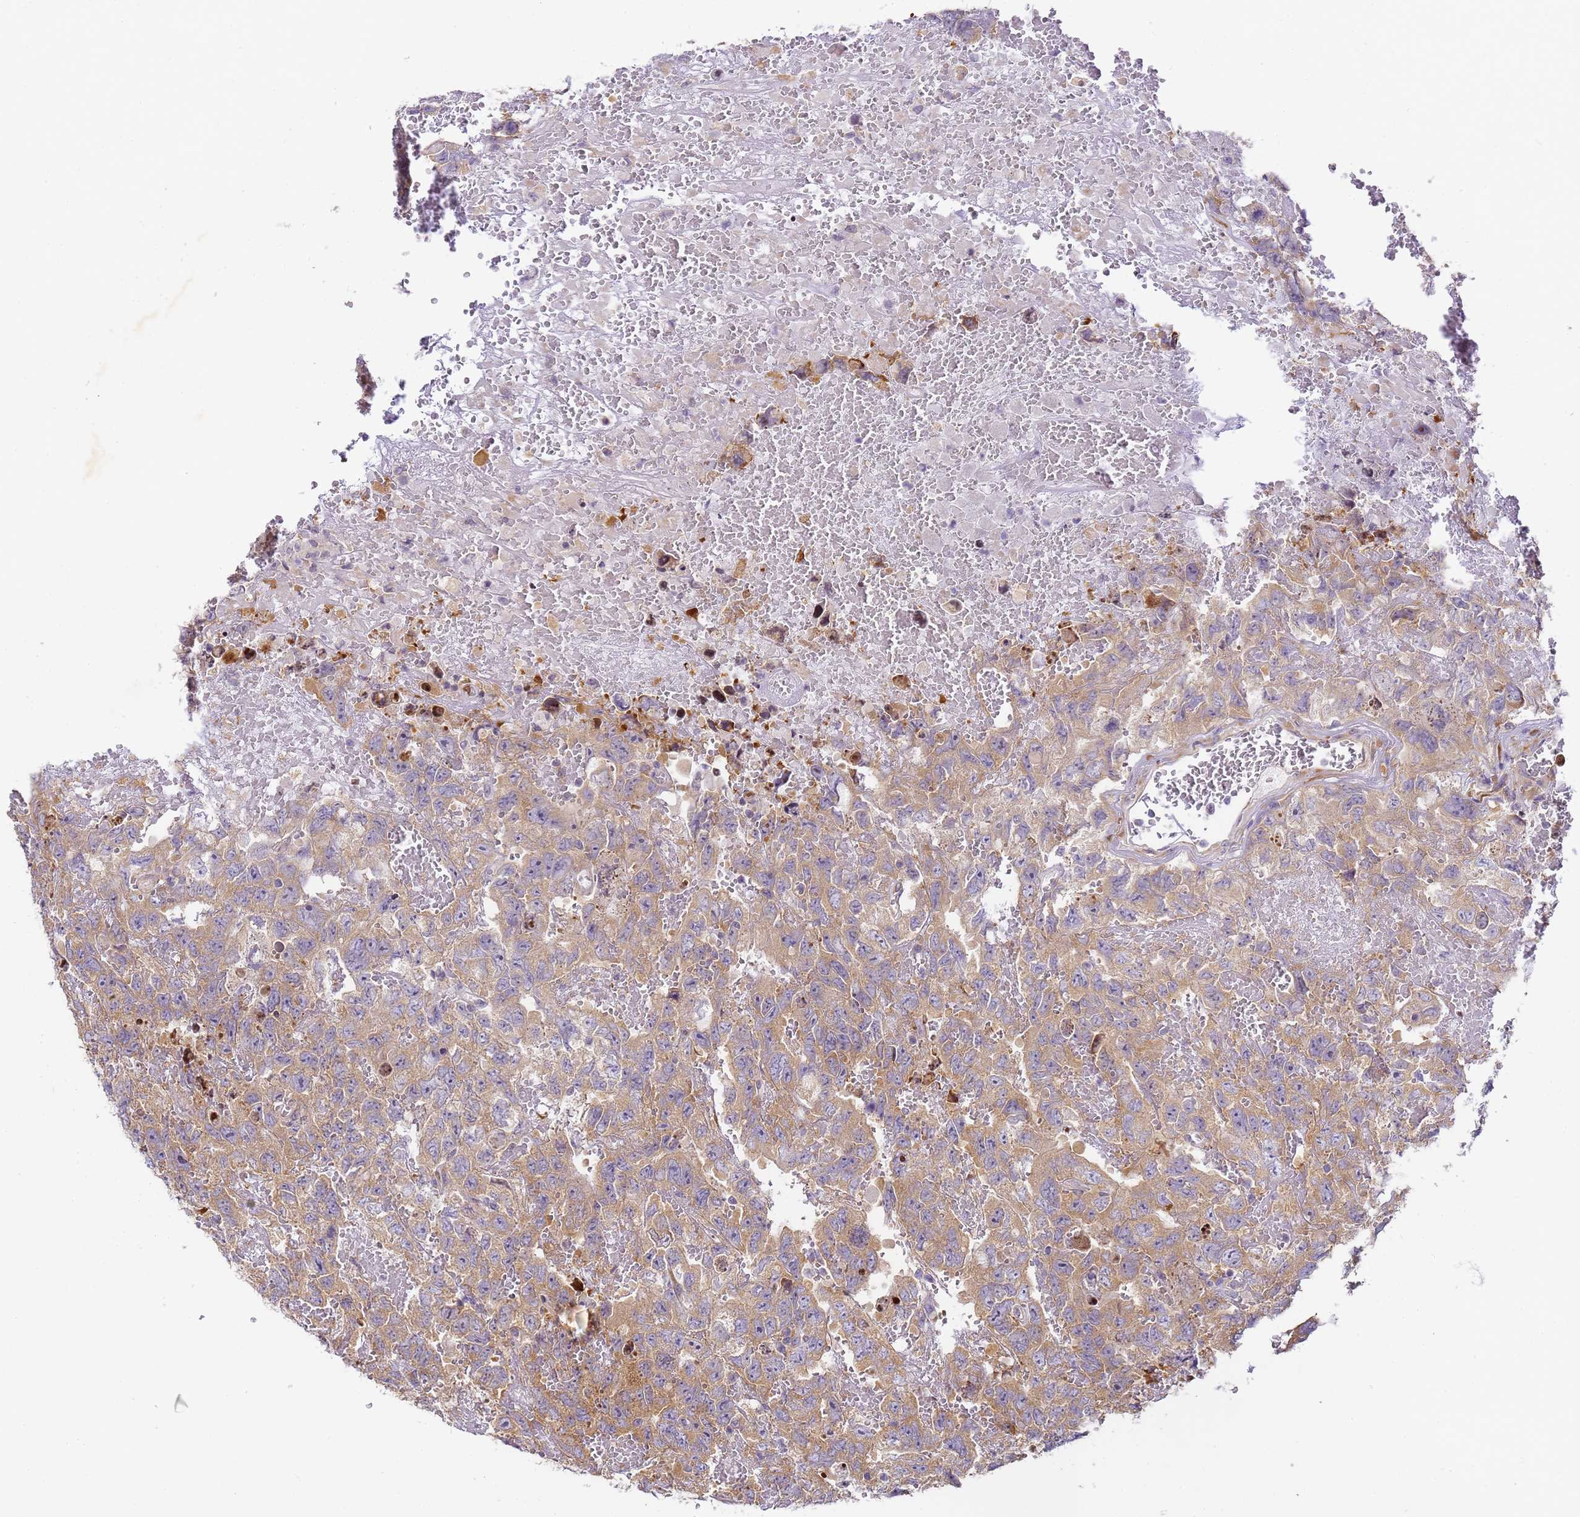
{"staining": {"intensity": "moderate", "quantity": "25%-75%", "location": "cytoplasmic/membranous"}, "tissue": "testis cancer", "cell_type": "Tumor cells", "image_type": "cancer", "snomed": [{"axis": "morphology", "description": "Carcinoma, Embryonal, NOS"}, {"axis": "topography", "description": "Testis"}], "caption": "Brown immunohistochemical staining in testis cancer (embryonal carcinoma) reveals moderate cytoplasmic/membranous staining in approximately 25%-75% of tumor cells.", "gene": "RPL13A", "patient": {"sex": "male", "age": 45}}